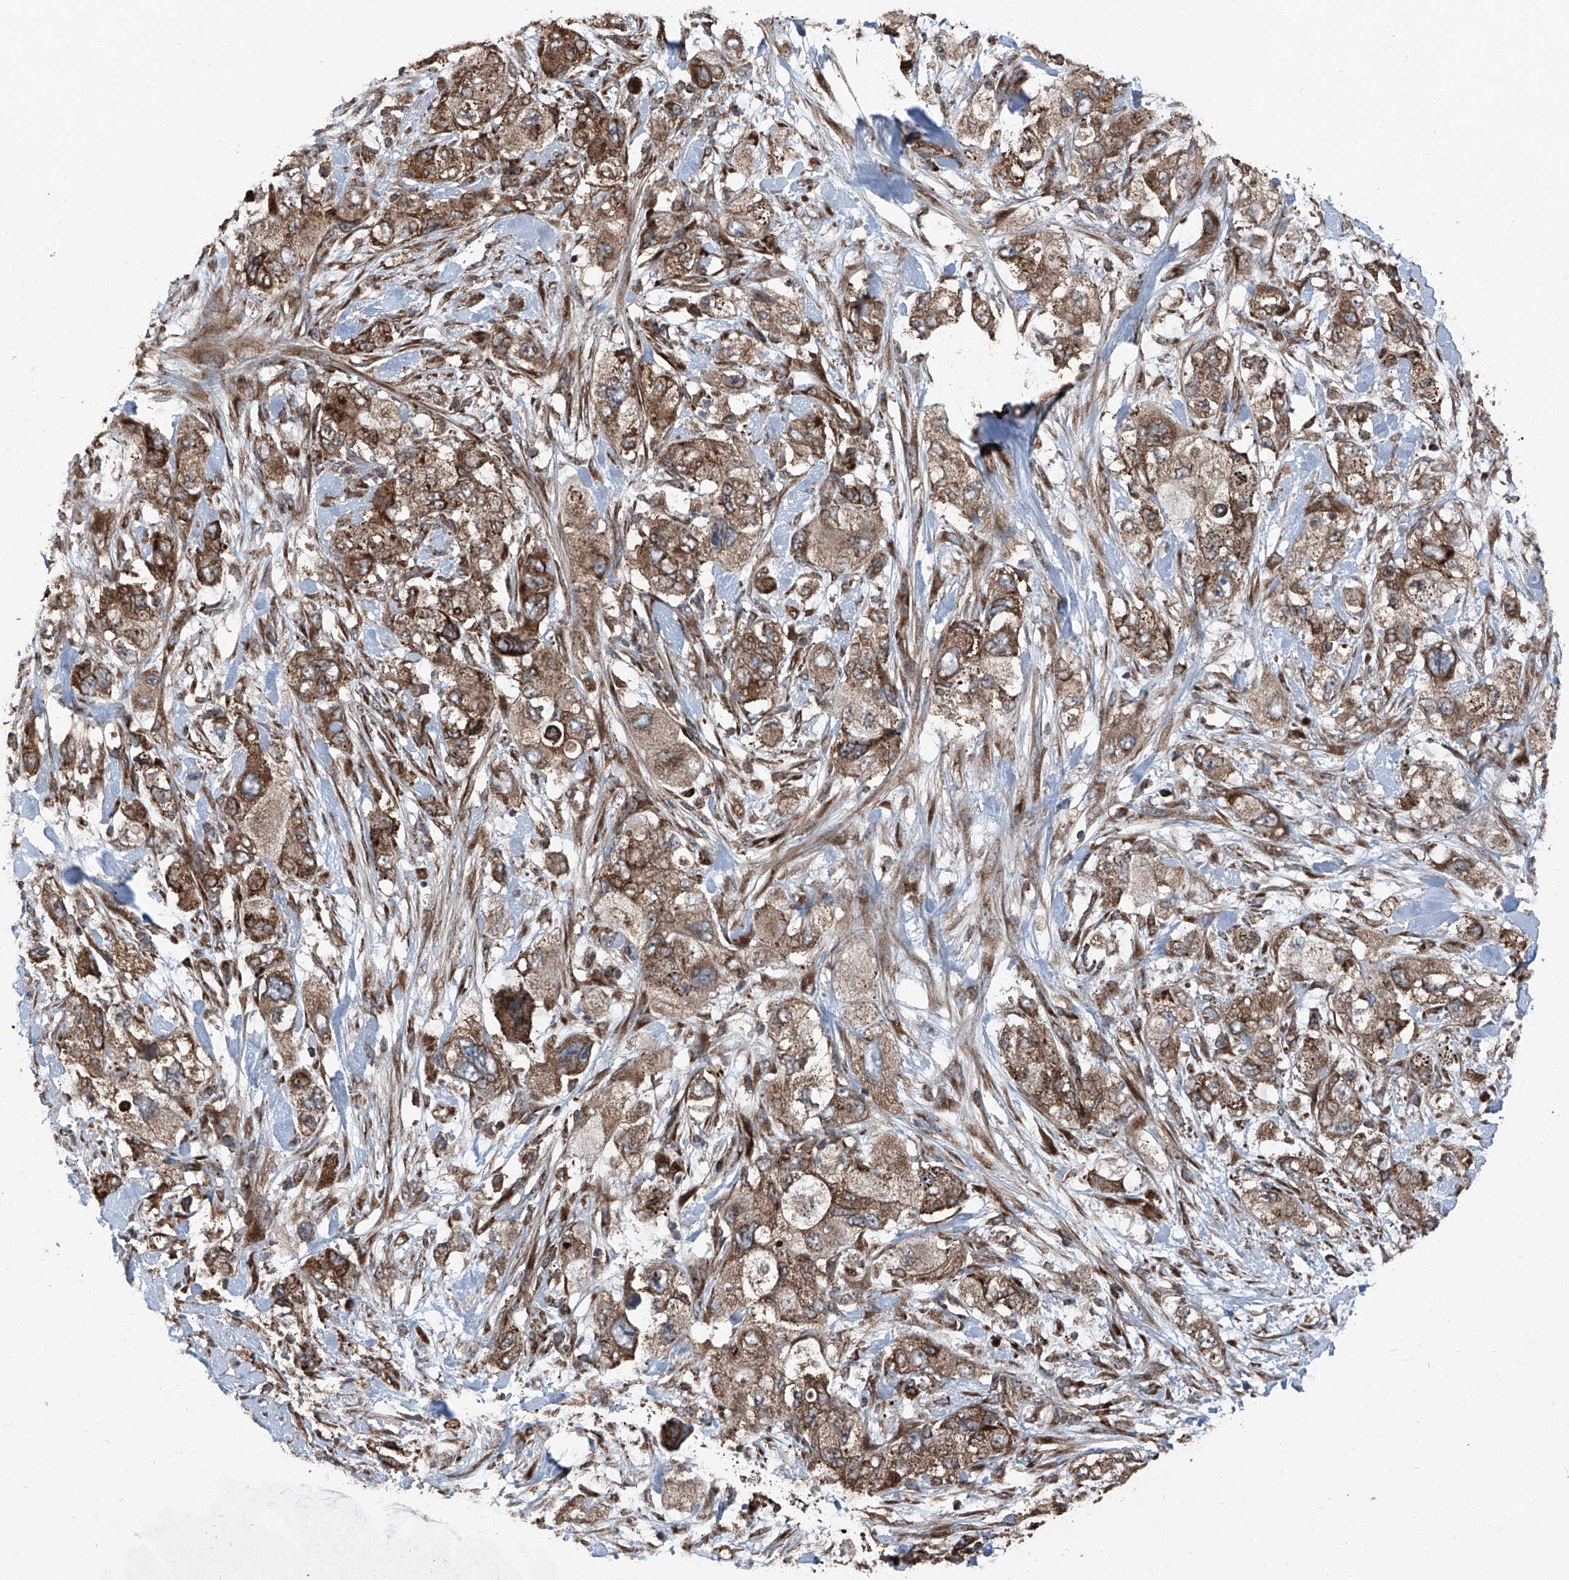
{"staining": {"intensity": "moderate", "quantity": ">75%", "location": "cytoplasmic/membranous"}, "tissue": "pancreatic cancer", "cell_type": "Tumor cells", "image_type": "cancer", "snomed": [{"axis": "morphology", "description": "Adenocarcinoma, NOS"}, {"axis": "topography", "description": "Pancreas"}], "caption": "A histopathology image of human pancreatic adenocarcinoma stained for a protein displays moderate cytoplasmic/membranous brown staining in tumor cells. (DAB (3,3'-diaminobenzidine) IHC with brightfield microscopy, high magnification).", "gene": "LIMK1", "patient": {"sex": "female", "age": 73}}